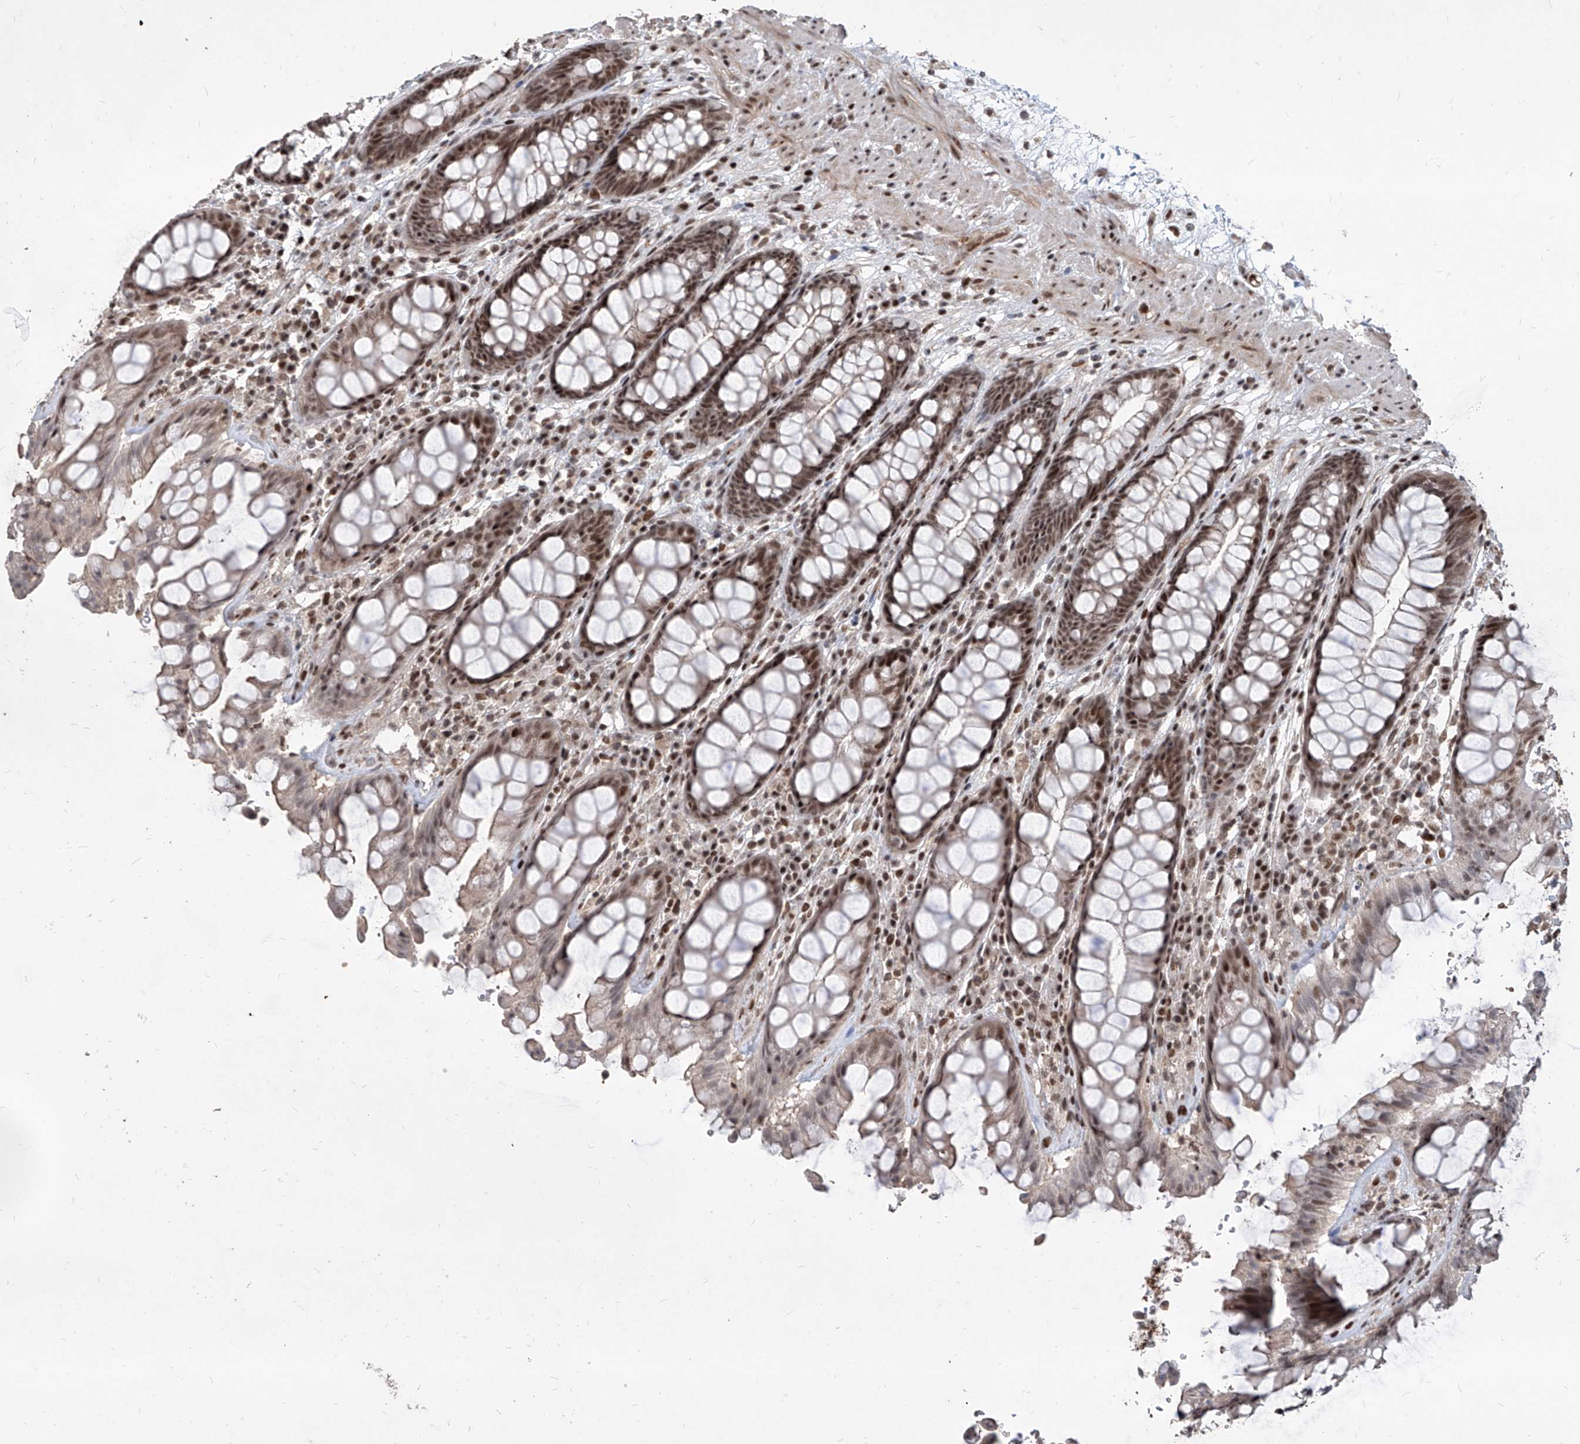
{"staining": {"intensity": "moderate", "quantity": ">75%", "location": "nuclear"}, "tissue": "rectum", "cell_type": "Glandular cells", "image_type": "normal", "snomed": [{"axis": "morphology", "description": "Normal tissue, NOS"}, {"axis": "topography", "description": "Rectum"}], "caption": "A medium amount of moderate nuclear staining is appreciated in approximately >75% of glandular cells in normal rectum.", "gene": "IRF2", "patient": {"sex": "male", "age": 64}}